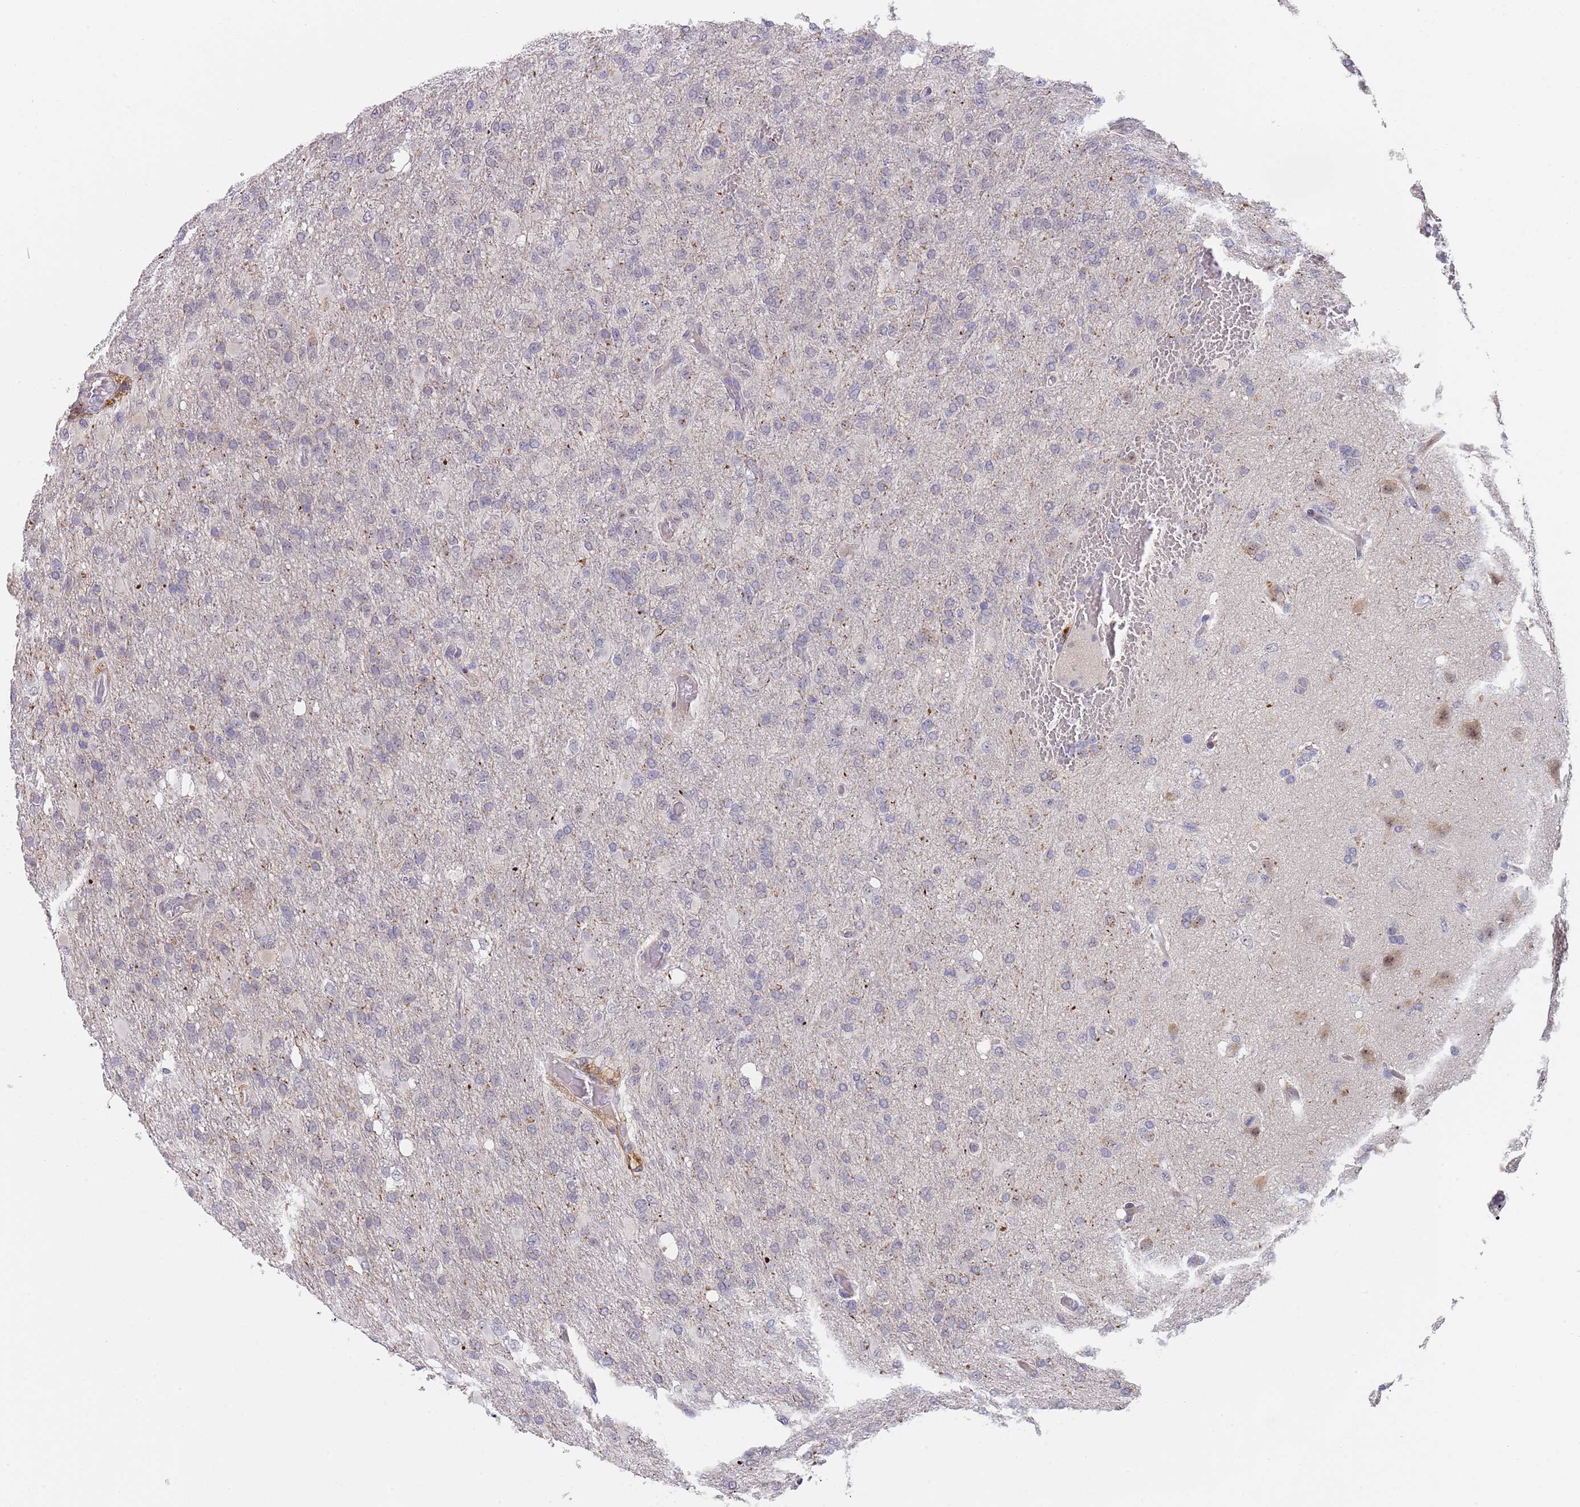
{"staining": {"intensity": "negative", "quantity": "none", "location": "none"}, "tissue": "glioma", "cell_type": "Tumor cells", "image_type": "cancer", "snomed": [{"axis": "morphology", "description": "Glioma, malignant, High grade"}, {"axis": "topography", "description": "Brain"}], "caption": "High magnification brightfield microscopy of malignant glioma (high-grade) stained with DAB (brown) and counterstained with hematoxylin (blue): tumor cells show no significant expression.", "gene": "PLCL2", "patient": {"sex": "female", "age": 74}}